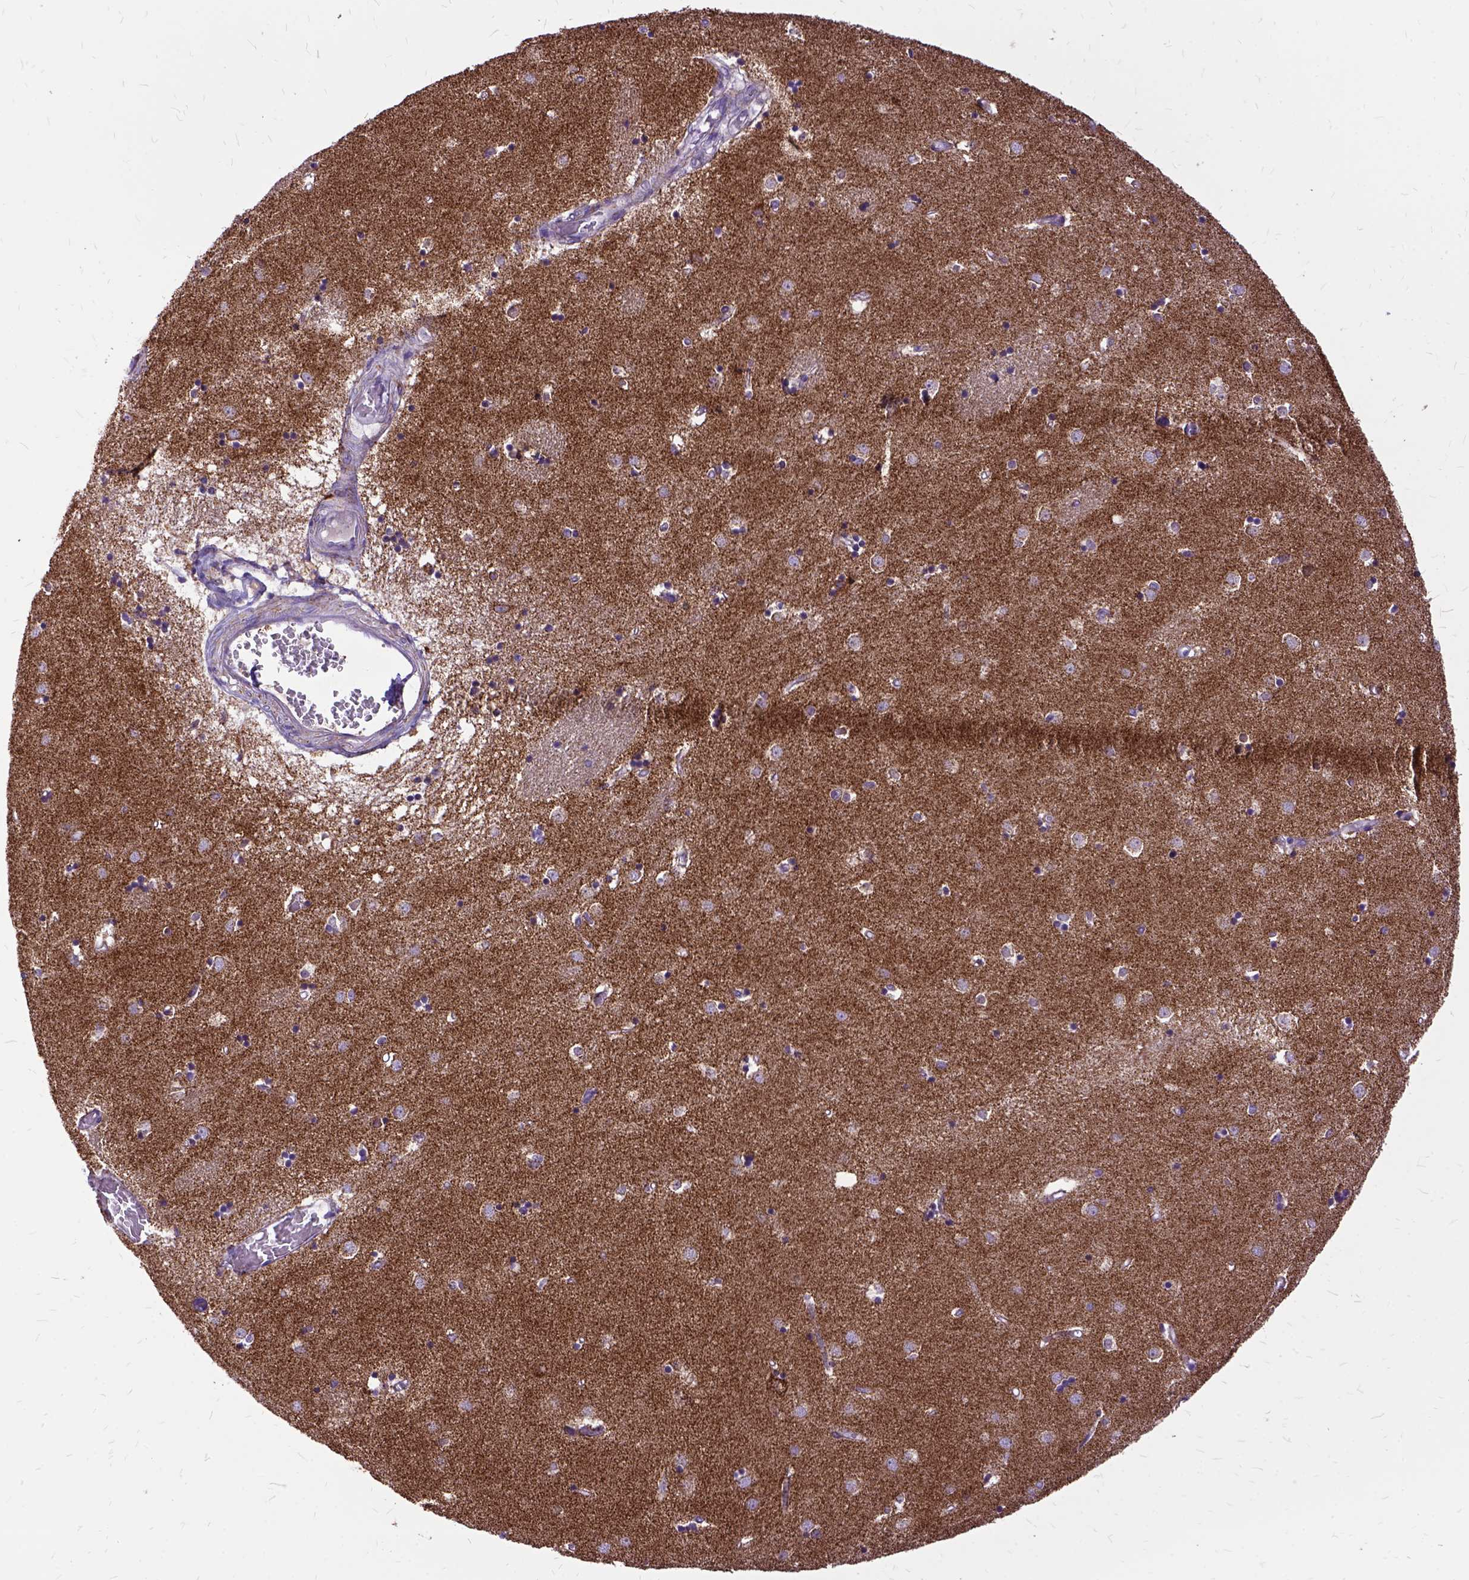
{"staining": {"intensity": "weak", "quantity": "<25%", "location": "cytoplasmic/membranous"}, "tissue": "caudate", "cell_type": "Glial cells", "image_type": "normal", "snomed": [{"axis": "morphology", "description": "Normal tissue, NOS"}, {"axis": "topography", "description": "Lateral ventricle wall"}], "caption": "Human caudate stained for a protein using immunohistochemistry (IHC) reveals no positivity in glial cells.", "gene": "OXCT1", "patient": {"sex": "male", "age": 54}}